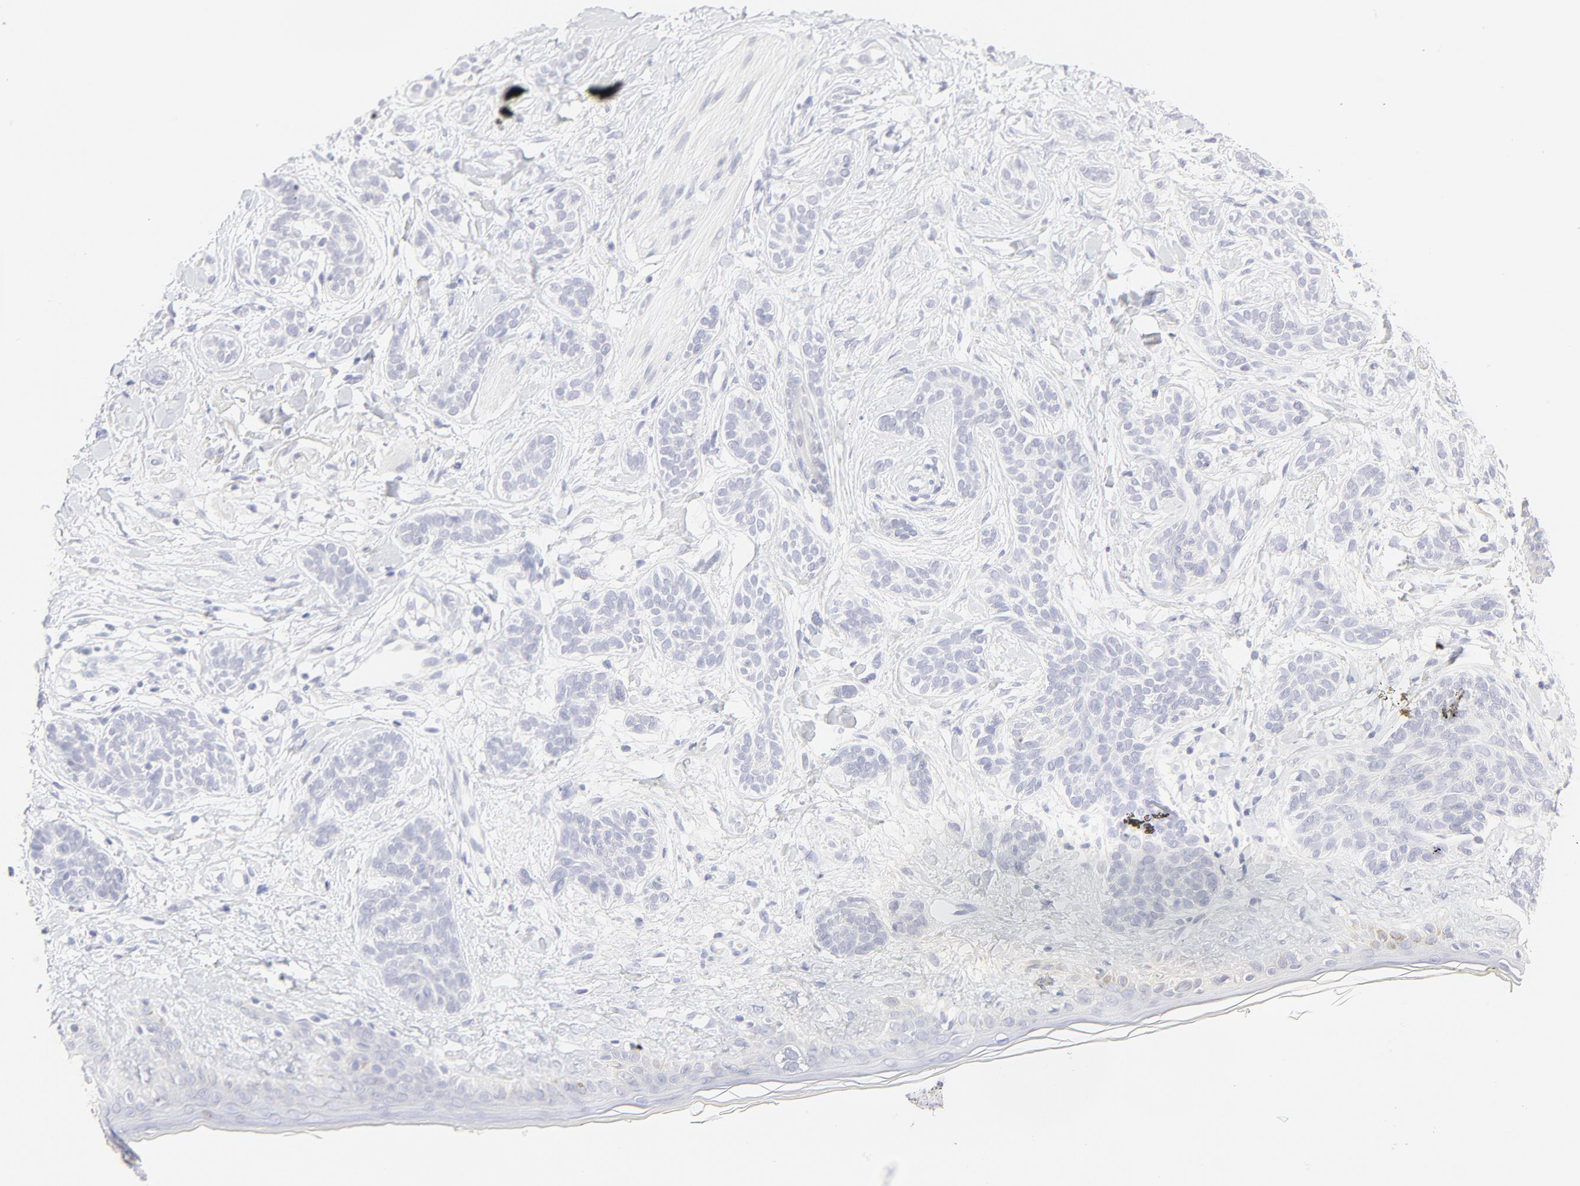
{"staining": {"intensity": "negative", "quantity": "none", "location": "none"}, "tissue": "skin cancer", "cell_type": "Tumor cells", "image_type": "cancer", "snomed": [{"axis": "morphology", "description": "Normal tissue, NOS"}, {"axis": "morphology", "description": "Basal cell carcinoma"}, {"axis": "topography", "description": "Skin"}], "caption": "Immunohistochemistry micrograph of human skin basal cell carcinoma stained for a protein (brown), which displays no expression in tumor cells.", "gene": "ELF3", "patient": {"sex": "male", "age": 63}}